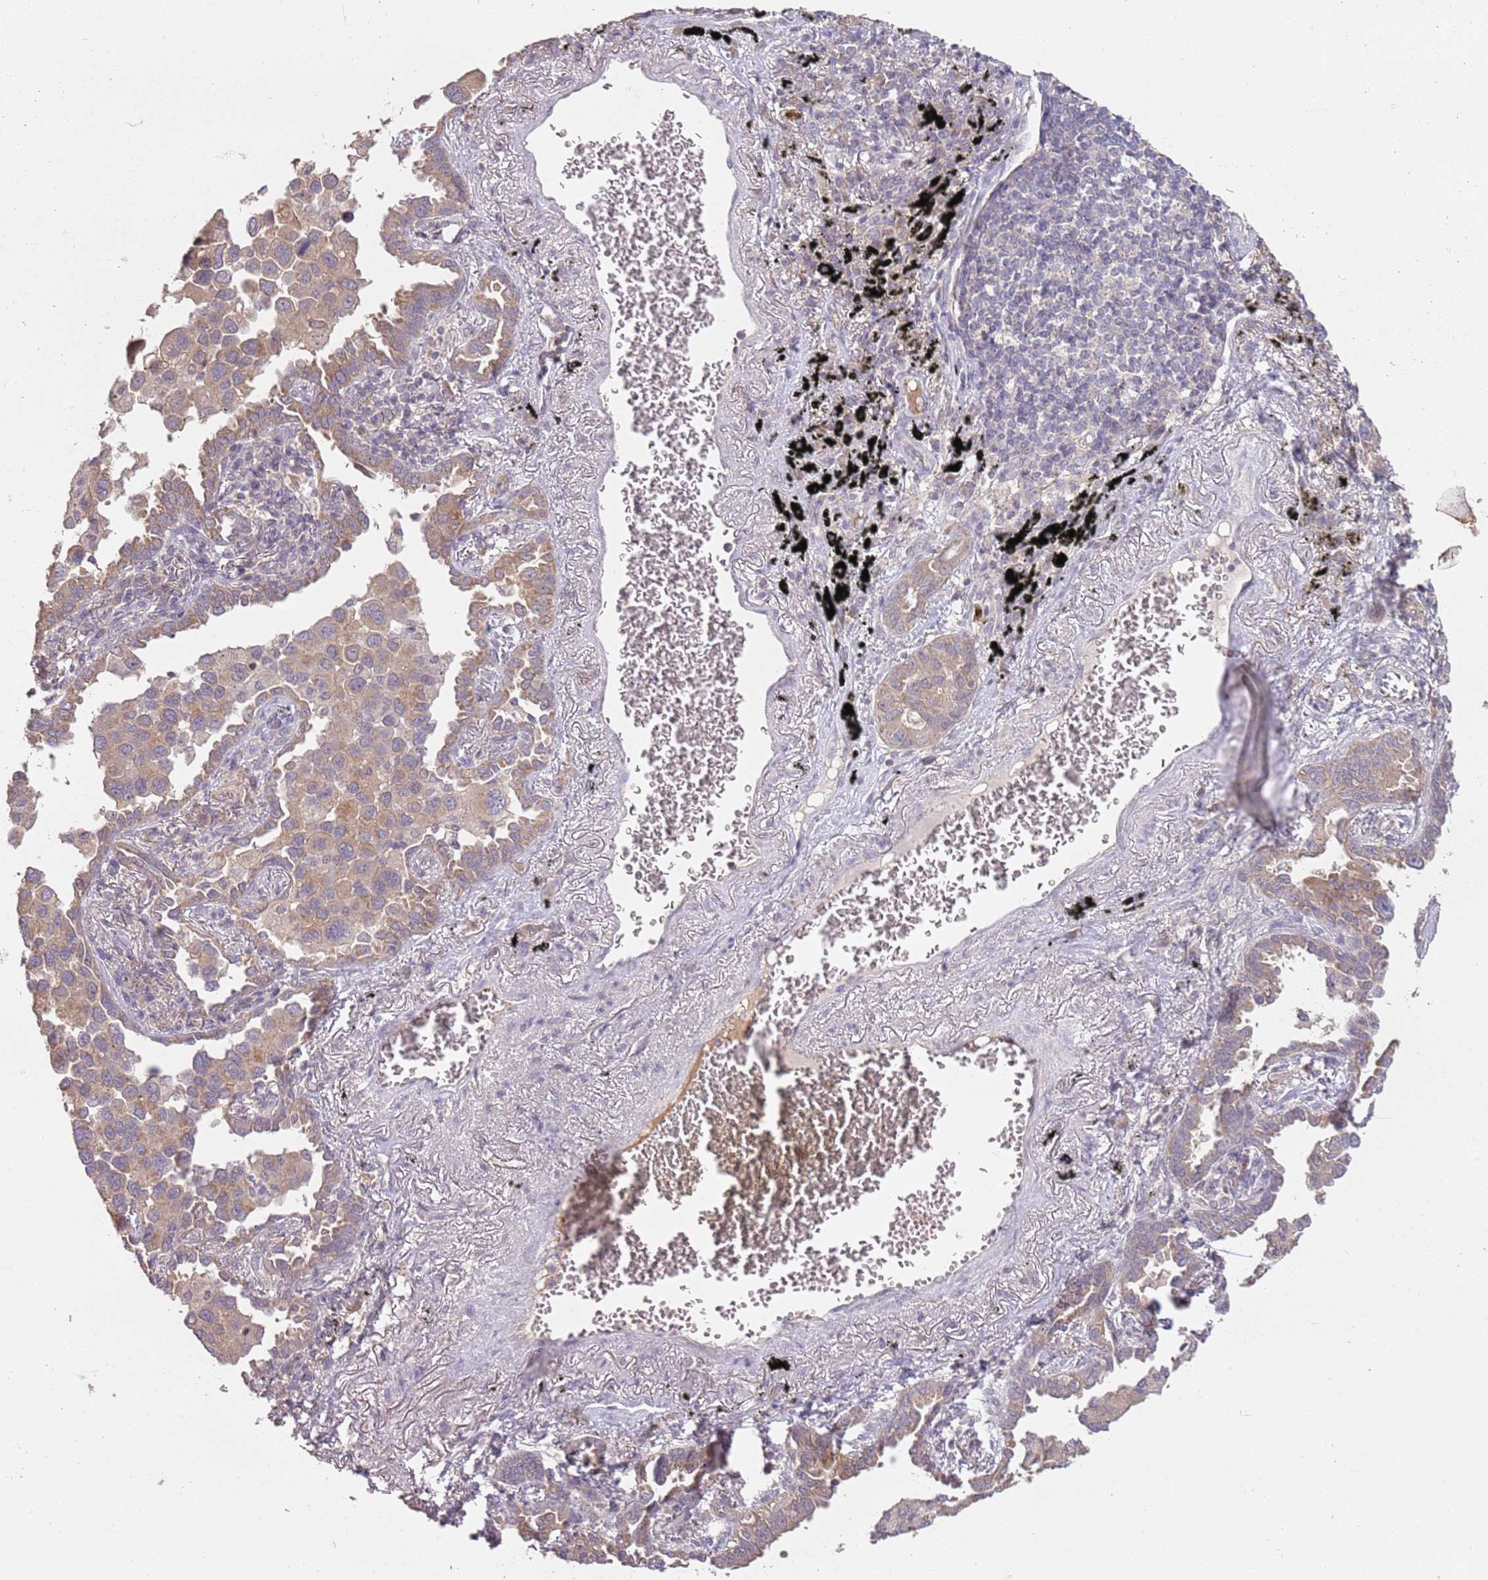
{"staining": {"intensity": "weak", "quantity": ">75%", "location": "cytoplasmic/membranous"}, "tissue": "lung cancer", "cell_type": "Tumor cells", "image_type": "cancer", "snomed": [{"axis": "morphology", "description": "Adenocarcinoma, NOS"}, {"axis": "topography", "description": "Lung"}], "caption": "Tumor cells exhibit weak cytoplasmic/membranous expression in about >75% of cells in lung cancer (adenocarcinoma).", "gene": "TEKT4", "patient": {"sex": "male", "age": 67}}